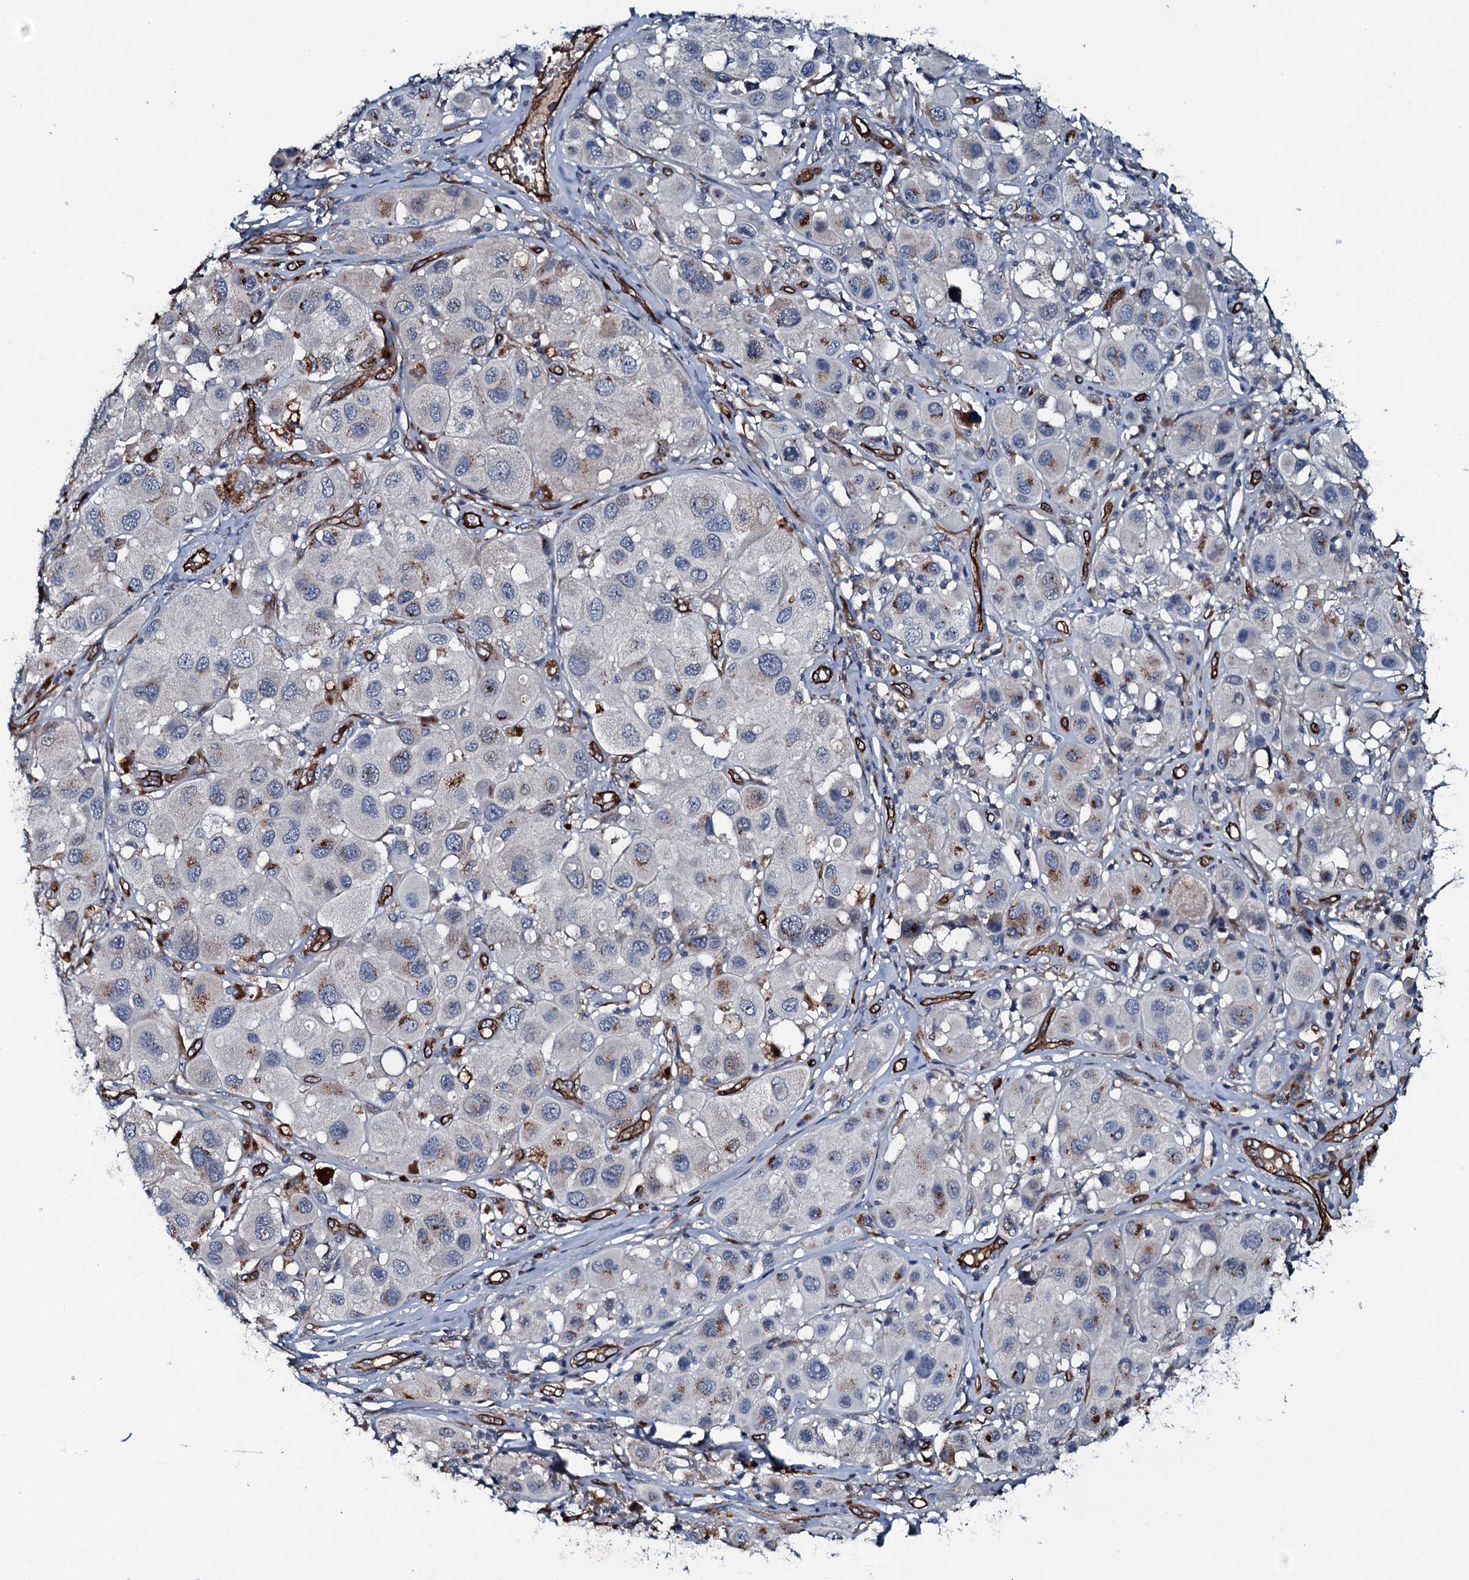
{"staining": {"intensity": "moderate", "quantity": "<25%", "location": "cytoplasmic/membranous"}, "tissue": "melanoma", "cell_type": "Tumor cells", "image_type": "cancer", "snomed": [{"axis": "morphology", "description": "Malignant melanoma, Metastatic site"}, {"axis": "topography", "description": "Skin"}], "caption": "Melanoma stained for a protein (brown) displays moderate cytoplasmic/membranous positive positivity in approximately <25% of tumor cells.", "gene": "CLEC14A", "patient": {"sex": "male", "age": 41}}